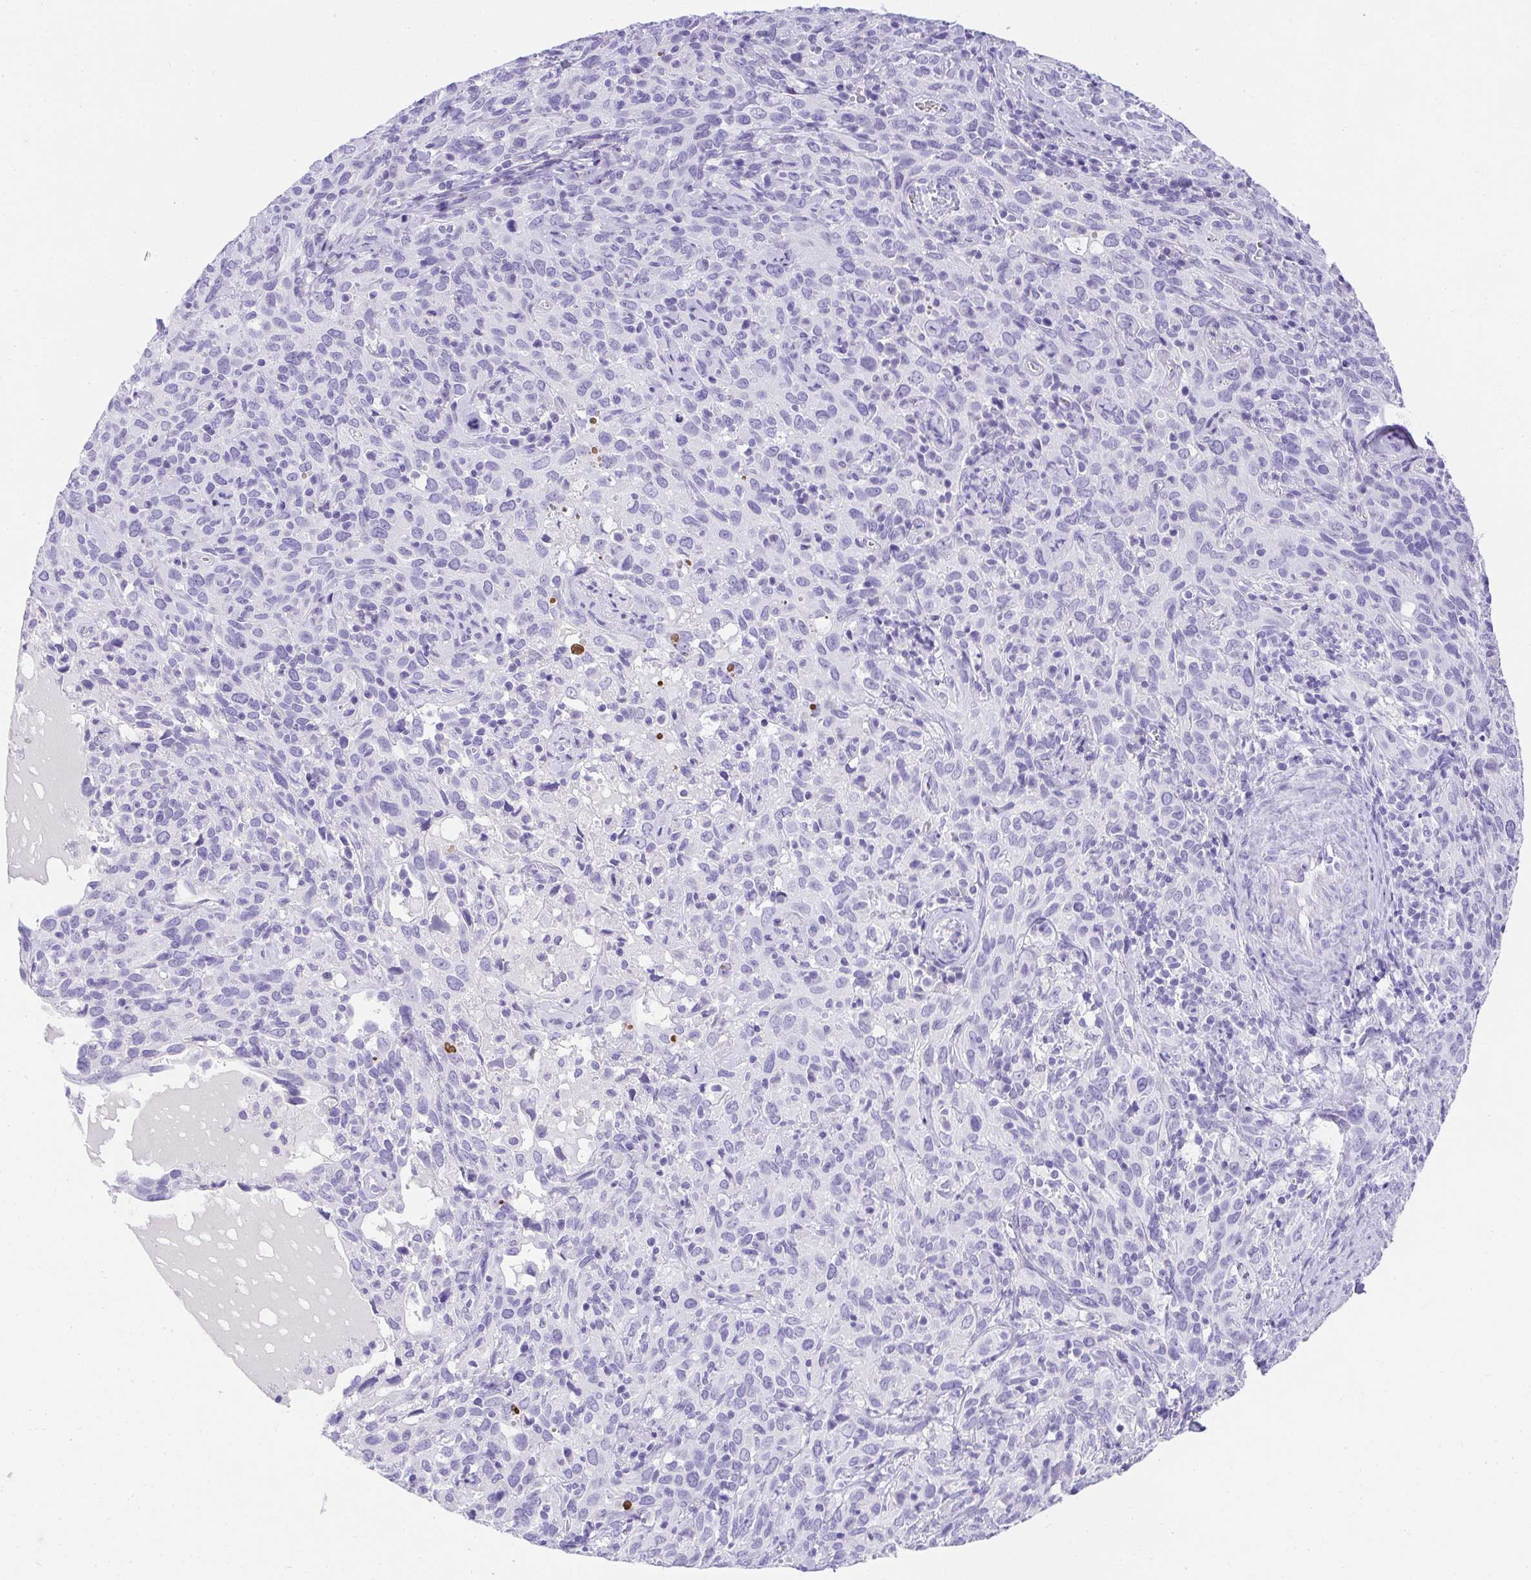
{"staining": {"intensity": "negative", "quantity": "none", "location": "none"}, "tissue": "cervical cancer", "cell_type": "Tumor cells", "image_type": "cancer", "snomed": [{"axis": "morphology", "description": "Normal tissue, NOS"}, {"axis": "morphology", "description": "Squamous cell carcinoma, NOS"}, {"axis": "topography", "description": "Cervix"}], "caption": "This is a histopathology image of immunohistochemistry staining of cervical cancer, which shows no expression in tumor cells.", "gene": "AVIL", "patient": {"sex": "female", "age": 51}}